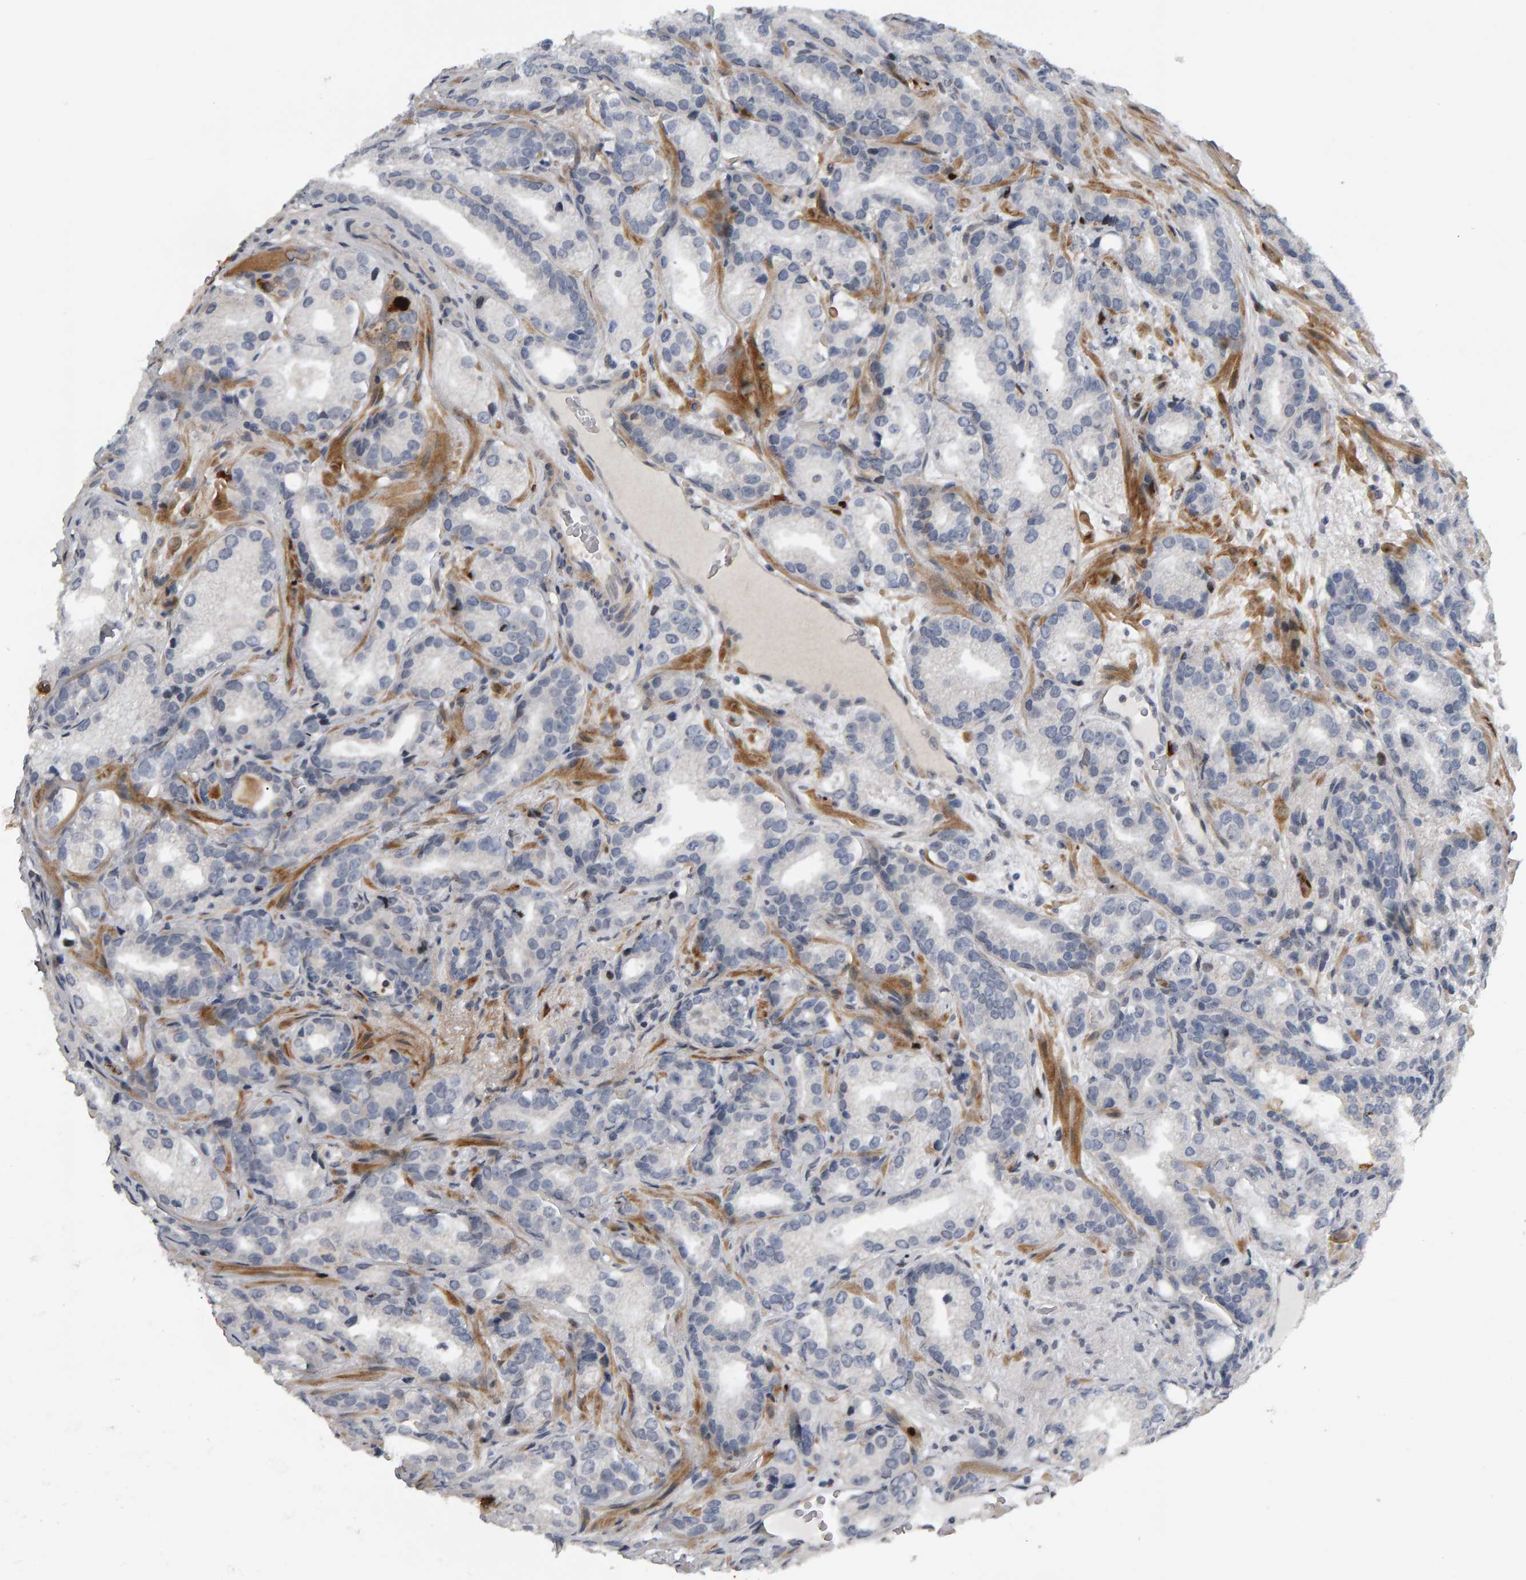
{"staining": {"intensity": "negative", "quantity": "none", "location": "none"}, "tissue": "prostate cancer", "cell_type": "Tumor cells", "image_type": "cancer", "snomed": [{"axis": "morphology", "description": "Adenocarcinoma, High grade"}, {"axis": "topography", "description": "Prostate"}], "caption": "IHC of prostate high-grade adenocarcinoma reveals no staining in tumor cells.", "gene": "IPO8", "patient": {"sex": "male", "age": 63}}